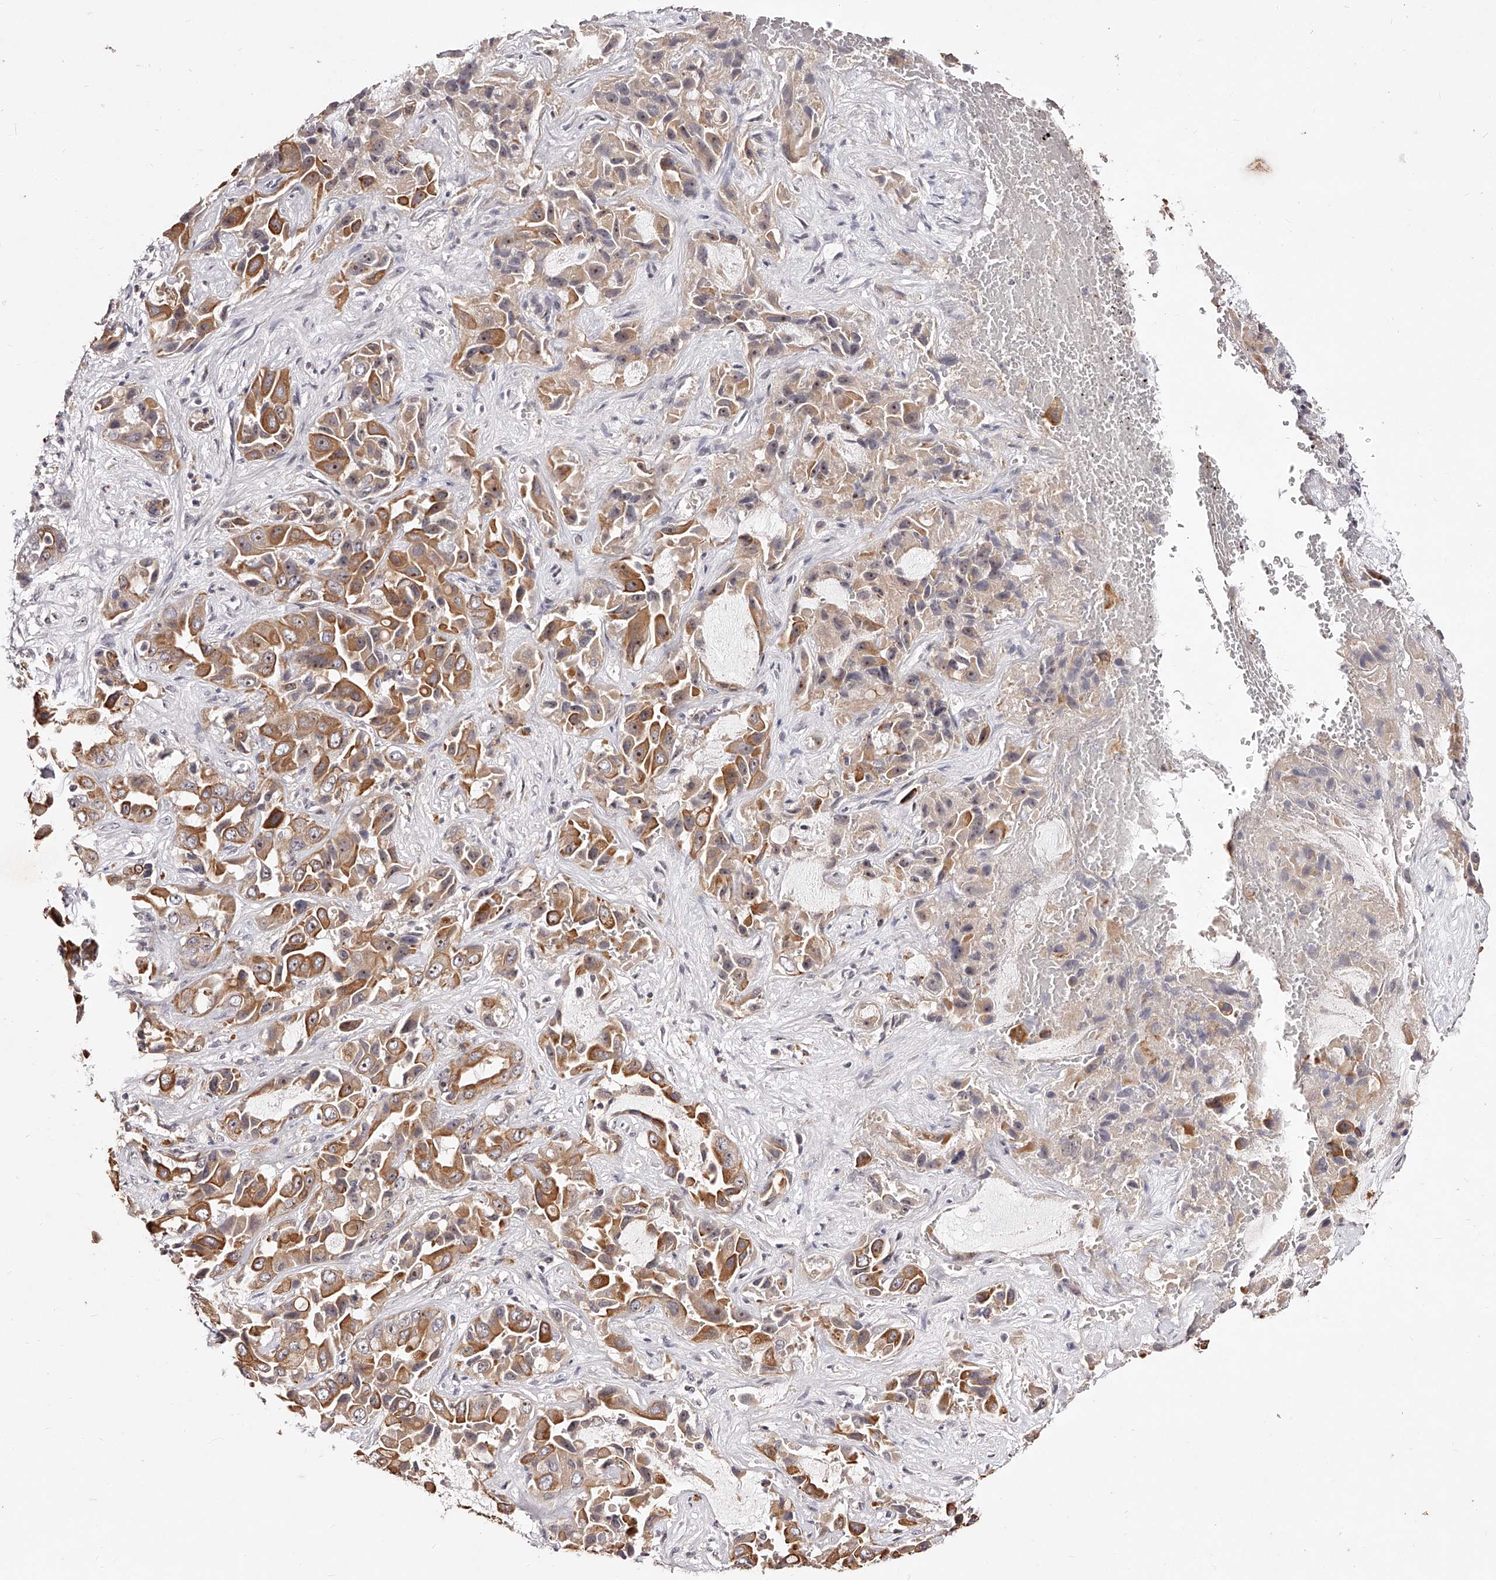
{"staining": {"intensity": "moderate", "quantity": ">75%", "location": "cytoplasmic/membranous,nuclear"}, "tissue": "liver cancer", "cell_type": "Tumor cells", "image_type": "cancer", "snomed": [{"axis": "morphology", "description": "Cholangiocarcinoma"}, {"axis": "topography", "description": "Liver"}], "caption": "Protein expression analysis of human liver cancer reveals moderate cytoplasmic/membranous and nuclear staining in approximately >75% of tumor cells.", "gene": "PHACTR1", "patient": {"sex": "female", "age": 52}}